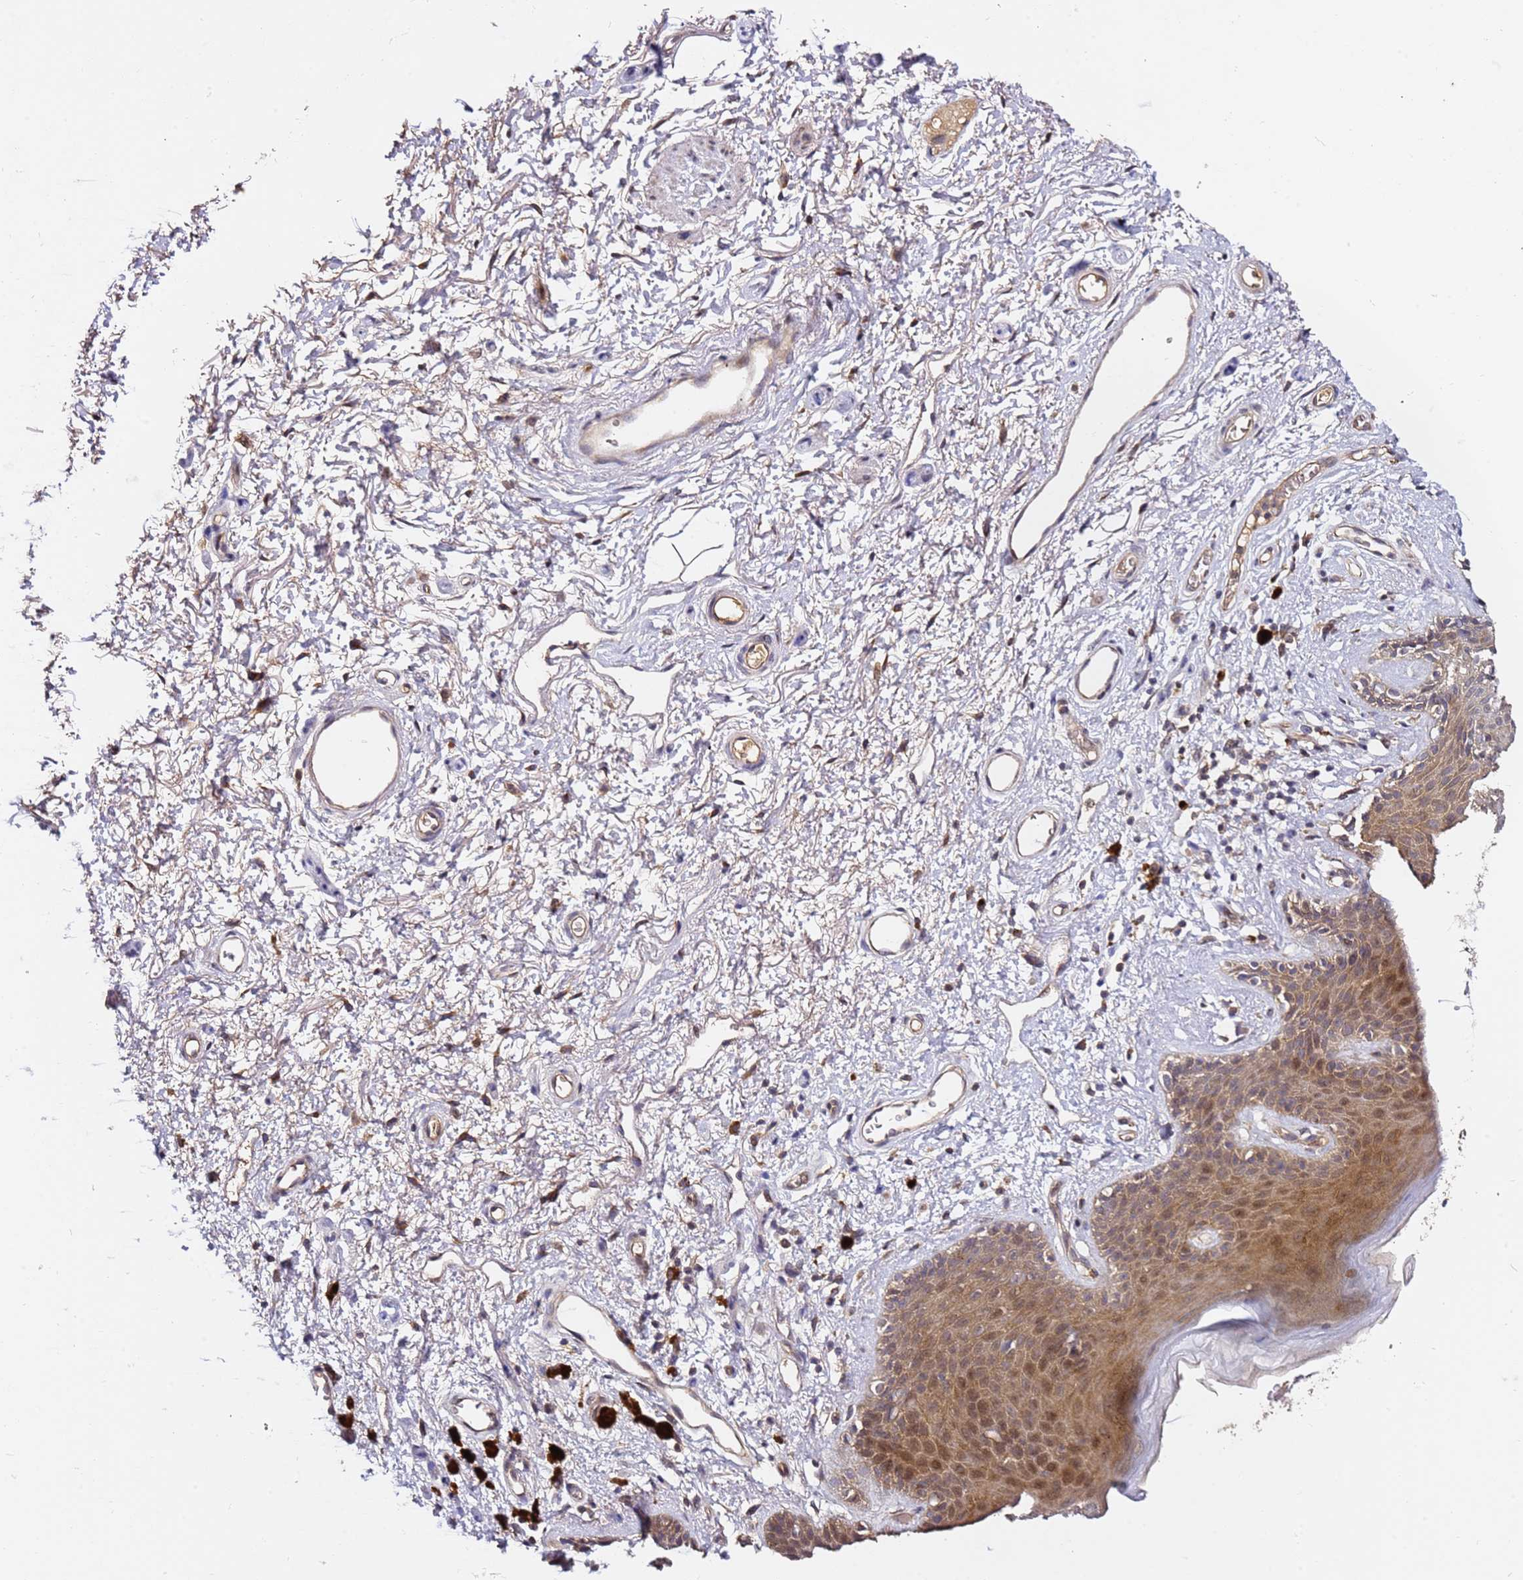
{"staining": {"intensity": "moderate", "quantity": ">75%", "location": "cytoplasmic/membranous"}, "tissue": "skin", "cell_type": "Epidermal cells", "image_type": "normal", "snomed": [{"axis": "morphology", "description": "Normal tissue, NOS"}, {"axis": "topography", "description": "Anal"}], "caption": "This micrograph demonstrates IHC staining of unremarkable human skin, with medium moderate cytoplasmic/membranous staining in approximately >75% of epidermal cells.", "gene": "OSBPL2", "patient": {"sex": "female", "age": 46}}